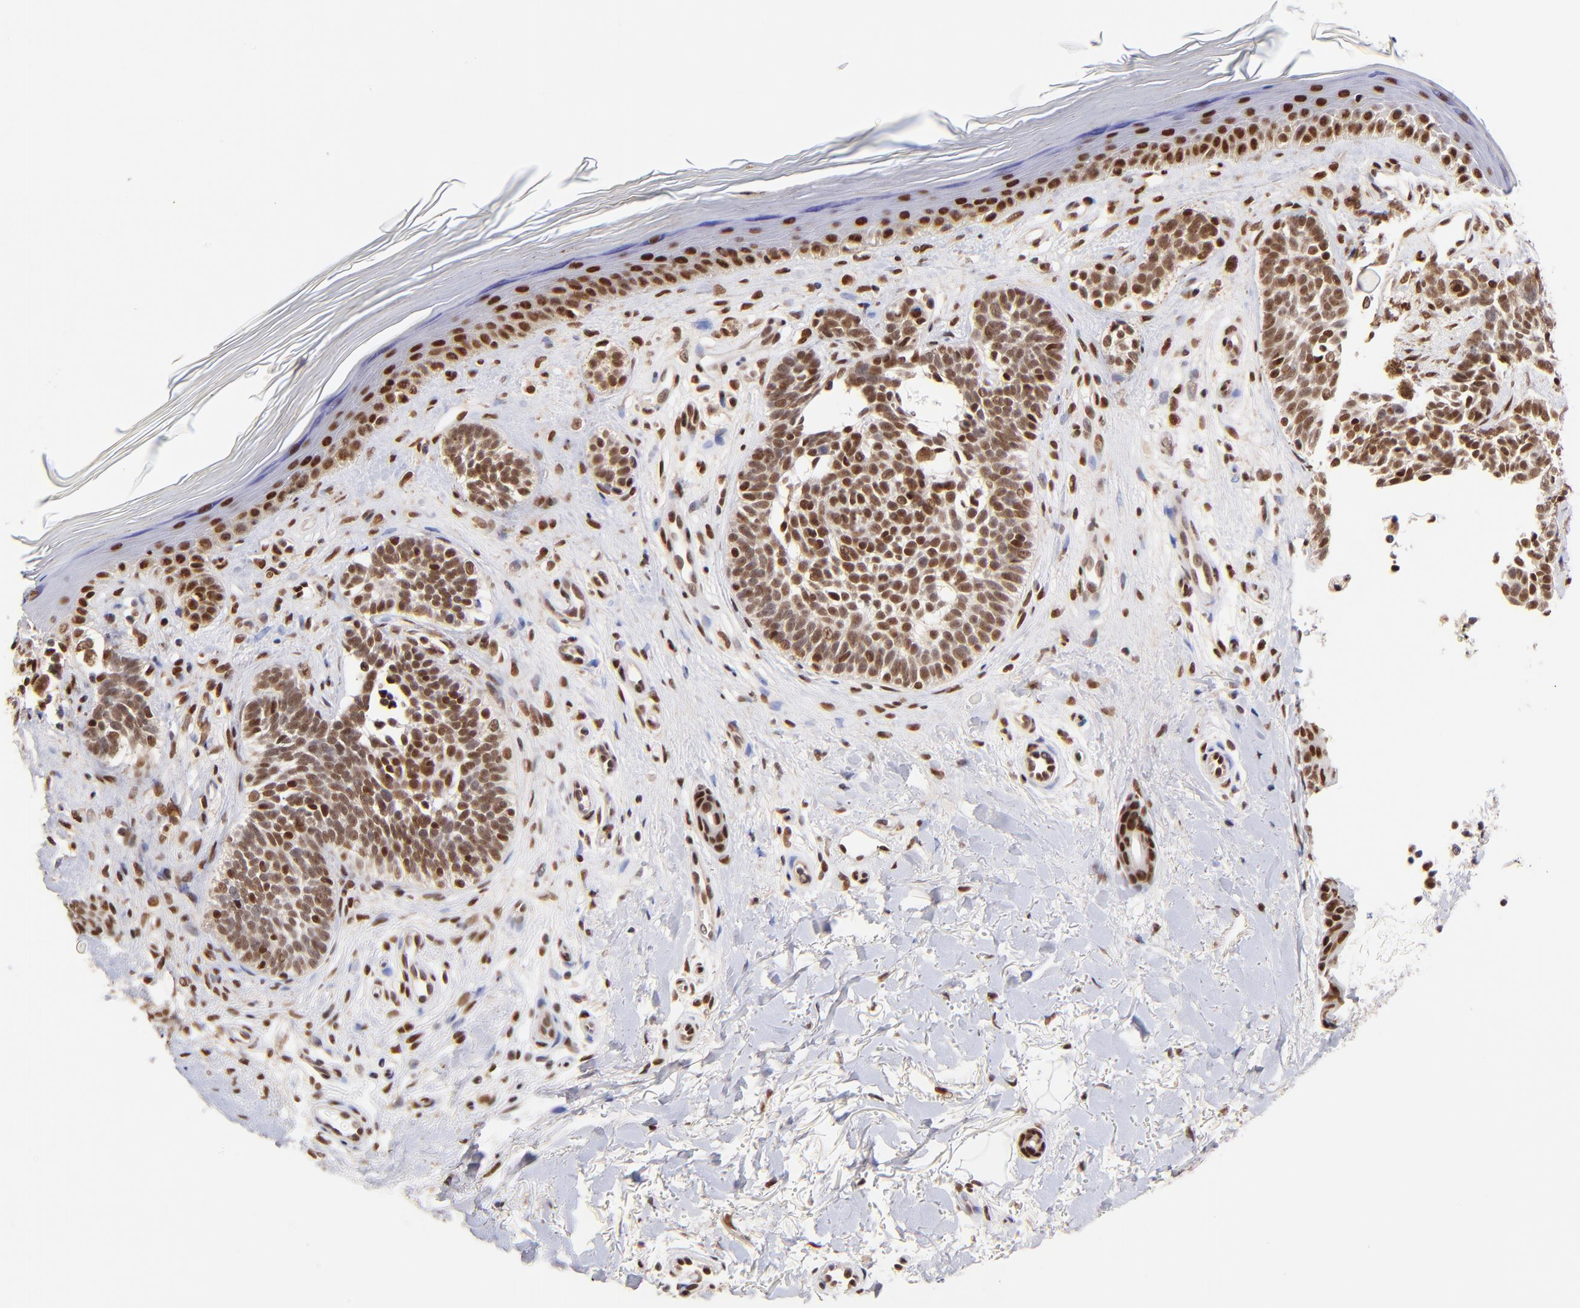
{"staining": {"intensity": "strong", "quantity": ">75%", "location": "nuclear"}, "tissue": "skin cancer", "cell_type": "Tumor cells", "image_type": "cancer", "snomed": [{"axis": "morphology", "description": "Normal tissue, NOS"}, {"axis": "morphology", "description": "Basal cell carcinoma"}, {"axis": "topography", "description": "Skin"}], "caption": "This micrograph demonstrates immunohistochemistry staining of skin basal cell carcinoma, with high strong nuclear expression in about >75% of tumor cells.", "gene": "MIDEAS", "patient": {"sex": "female", "age": 58}}